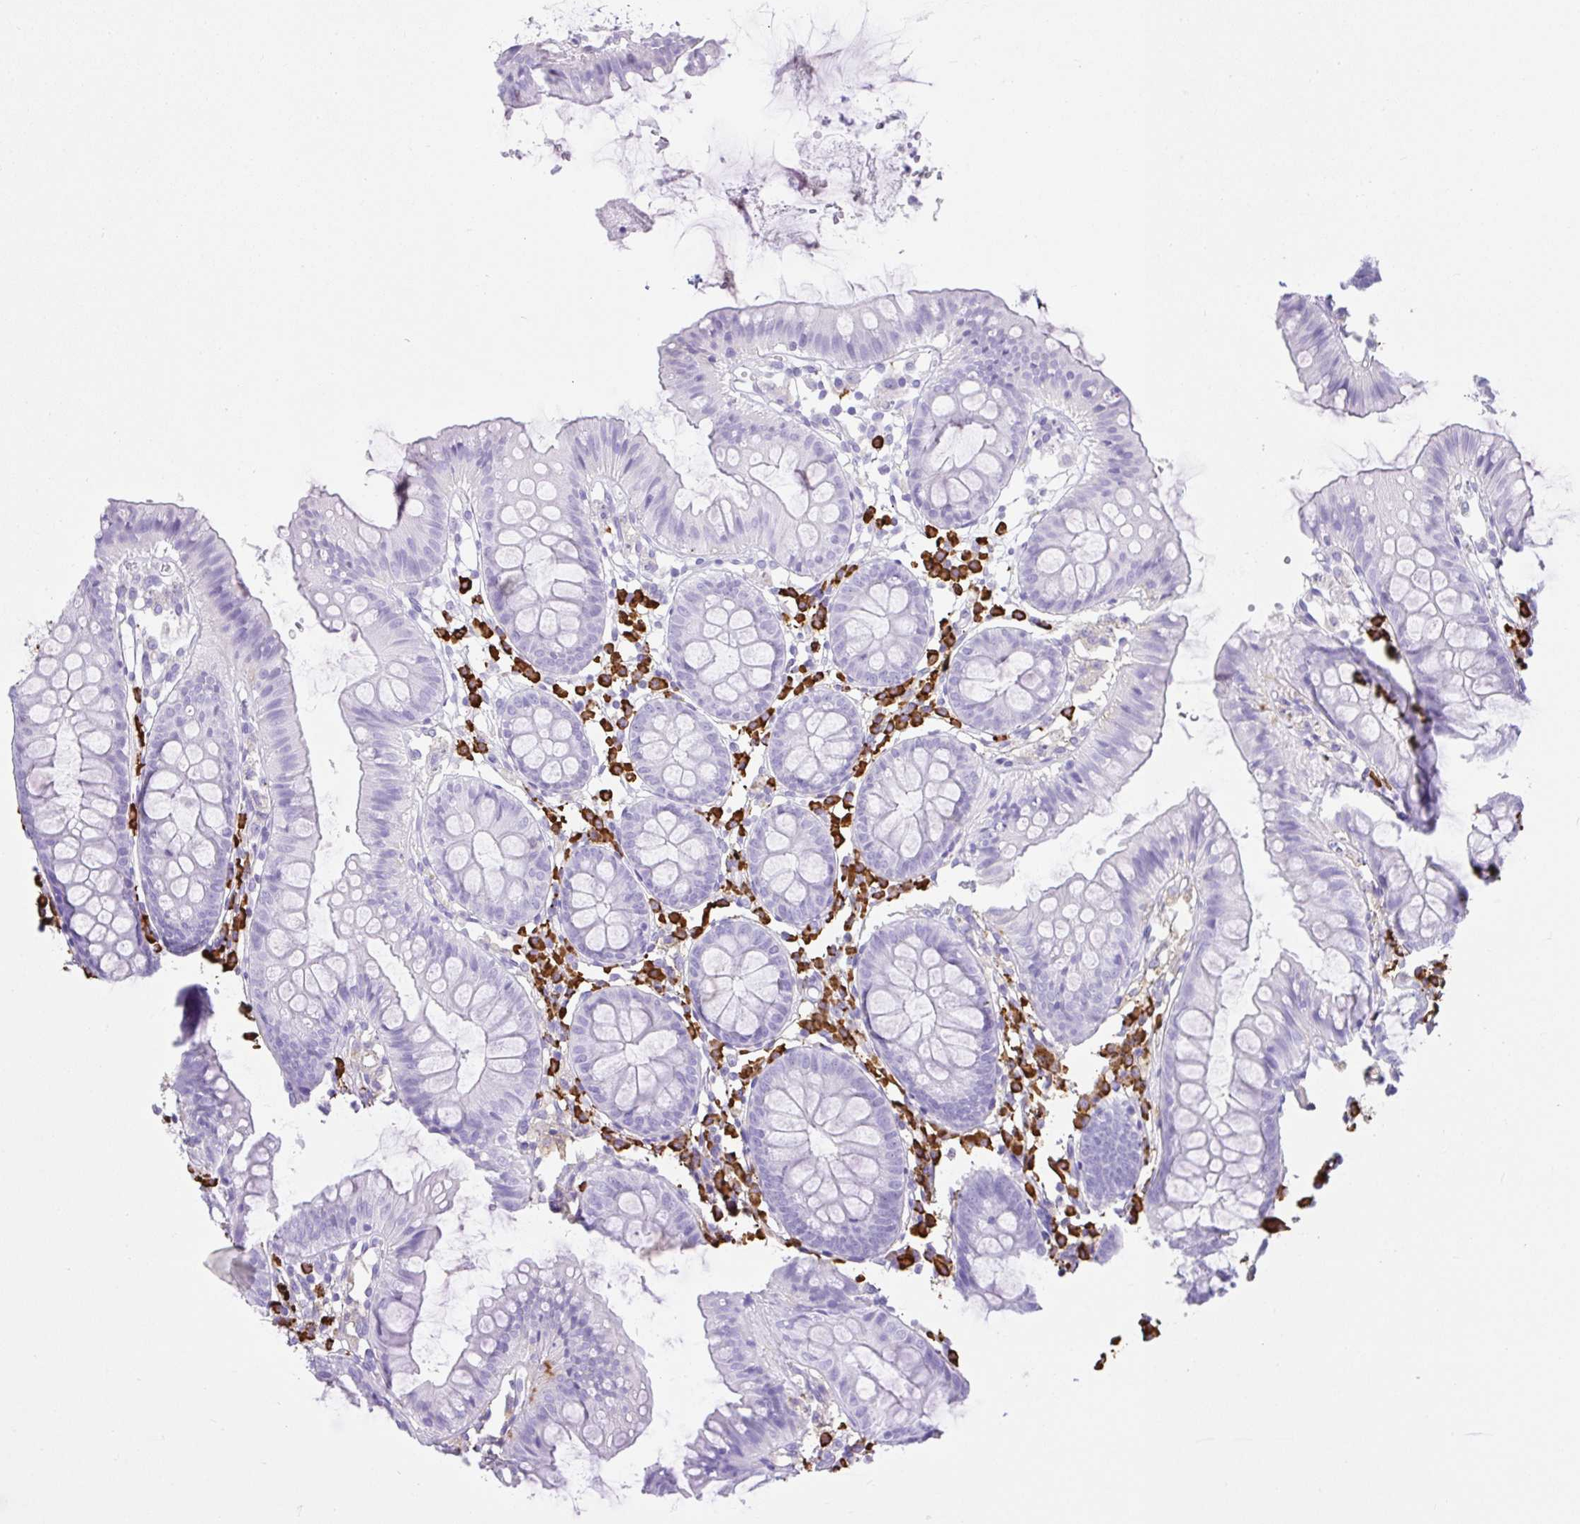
{"staining": {"intensity": "negative", "quantity": "none", "location": "none"}, "tissue": "colon", "cell_type": "Glandular cells", "image_type": "normal", "snomed": [{"axis": "morphology", "description": "Normal tissue, NOS"}, {"axis": "topography", "description": "Colon"}], "caption": "Immunohistochemistry (IHC) photomicrograph of unremarkable human colon stained for a protein (brown), which displays no expression in glandular cells.", "gene": "CDADC1", "patient": {"sex": "female", "age": 84}}